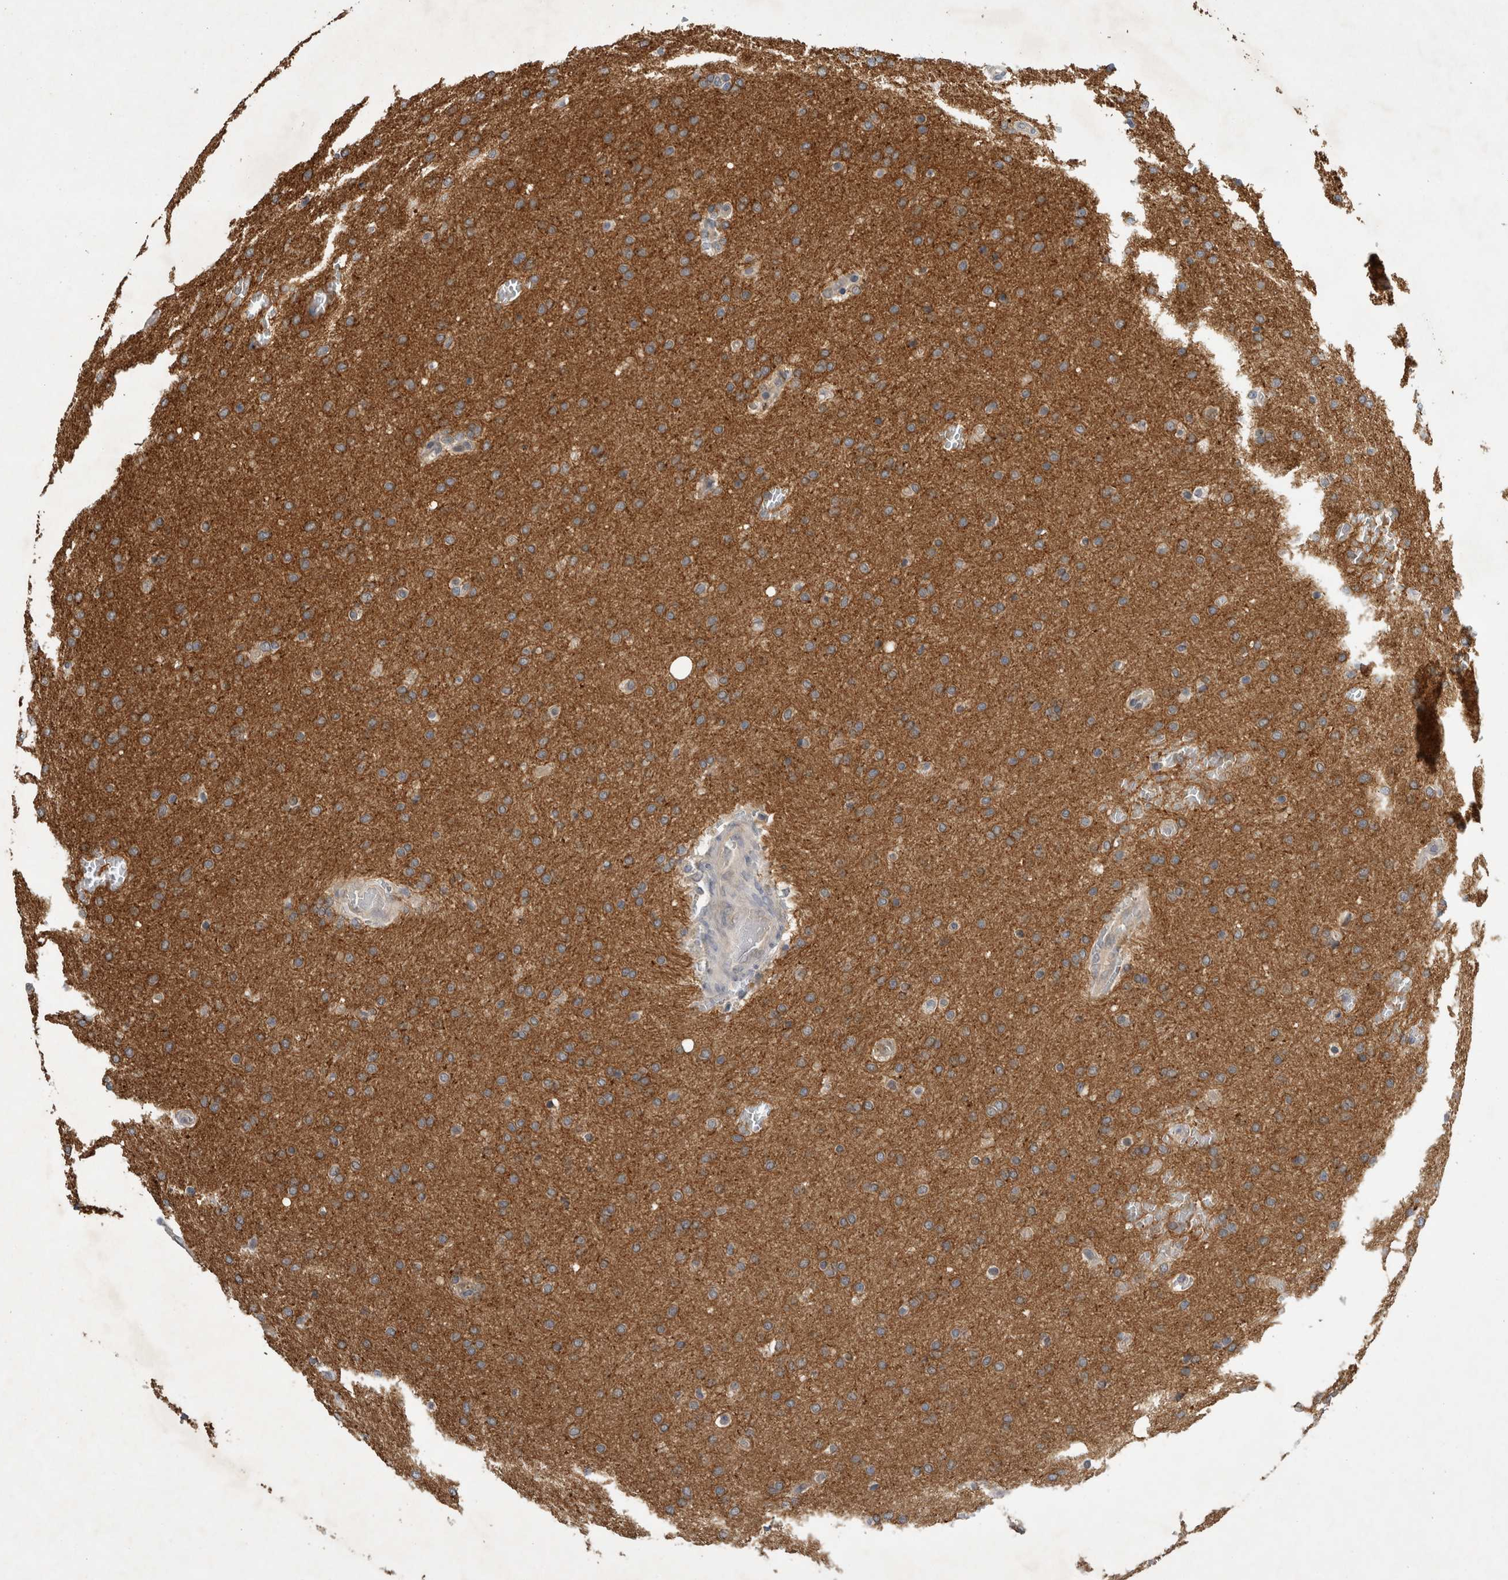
{"staining": {"intensity": "moderate", "quantity": "<25%", "location": "cytoplasmic/membranous"}, "tissue": "glioma", "cell_type": "Tumor cells", "image_type": "cancer", "snomed": [{"axis": "morphology", "description": "Glioma, malignant, Low grade"}, {"axis": "topography", "description": "Brain"}], "caption": "IHC (DAB) staining of human glioma exhibits moderate cytoplasmic/membranous protein expression in about <25% of tumor cells. Nuclei are stained in blue.", "gene": "AASDHPPT", "patient": {"sex": "female", "age": 37}}